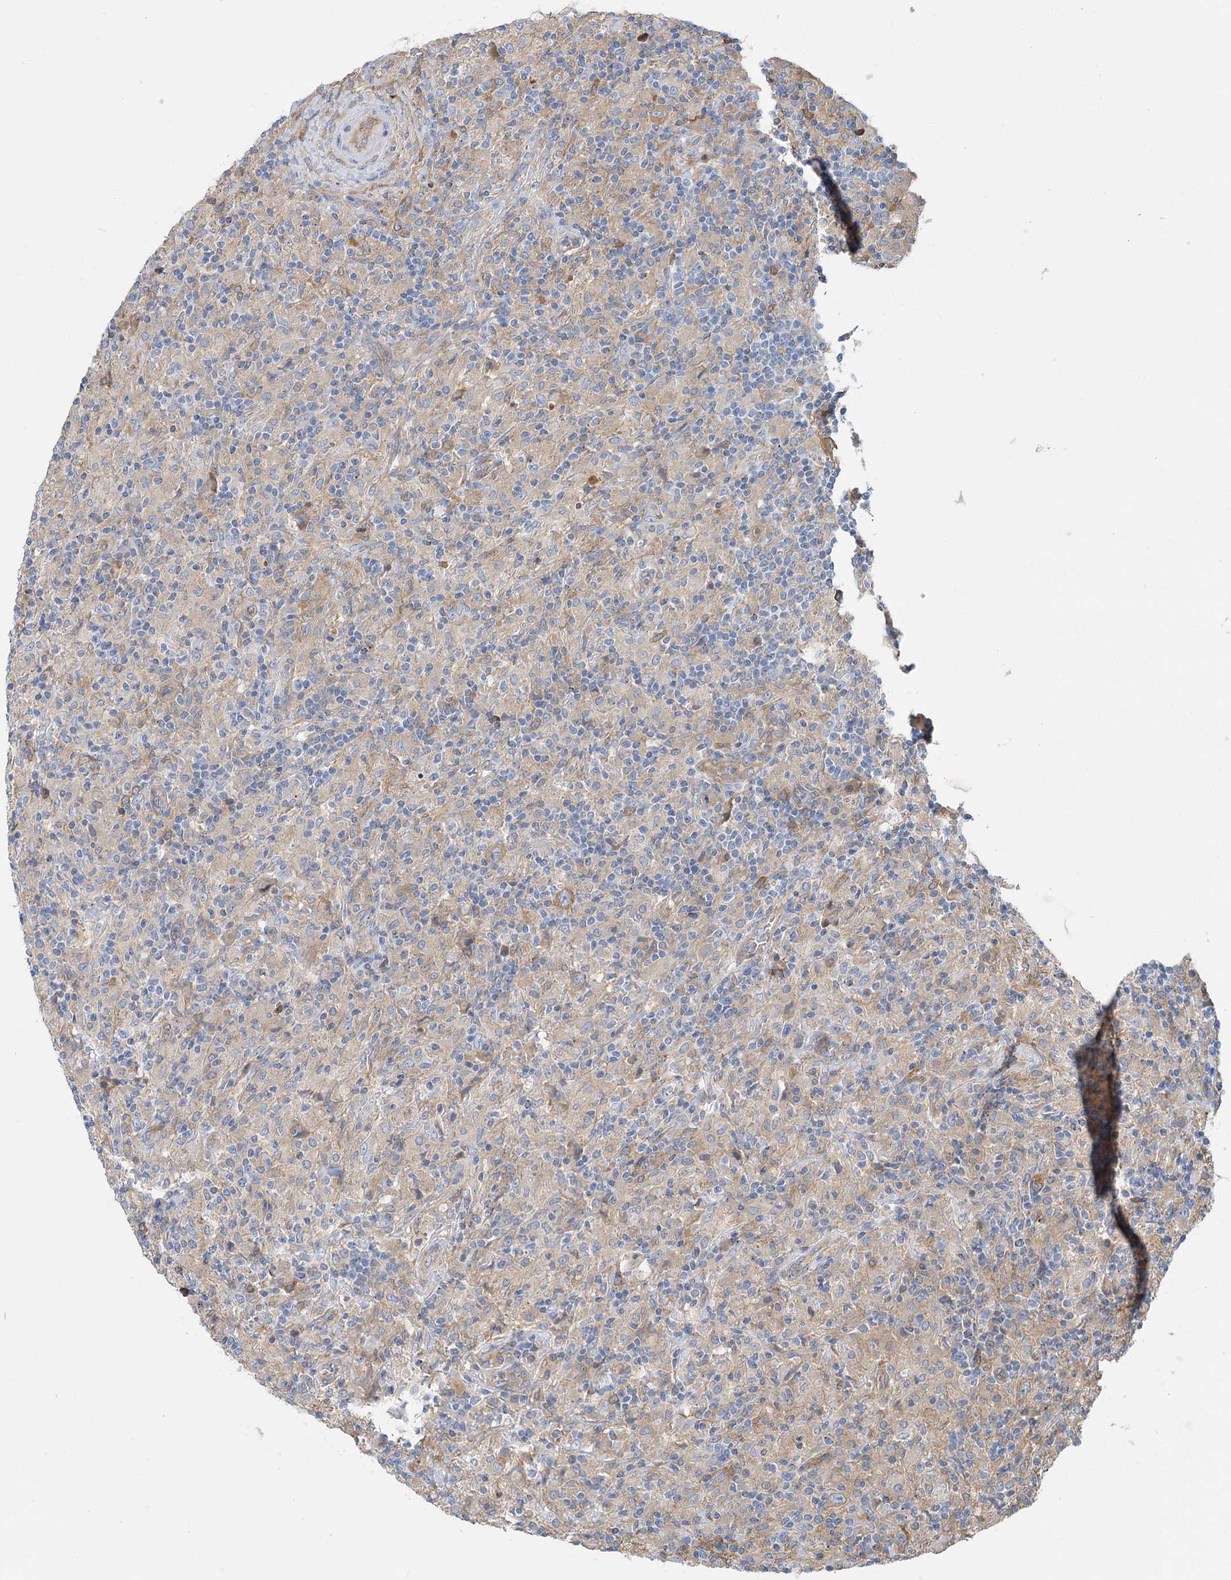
{"staining": {"intensity": "moderate", "quantity": "<25%", "location": "cytoplasmic/membranous"}, "tissue": "lymphoma", "cell_type": "Tumor cells", "image_type": "cancer", "snomed": [{"axis": "morphology", "description": "Hodgkin's disease, NOS"}, {"axis": "topography", "description": "Lymph node"}], "caption": "Protein staining by immunohistochemistry reveals moderate cytoplasmic/membranous positivity in about <25% of tumor cells in Hodgkin's disease.", "gene": "GUSB", "patient": {"sex": "male", "age": 70}}